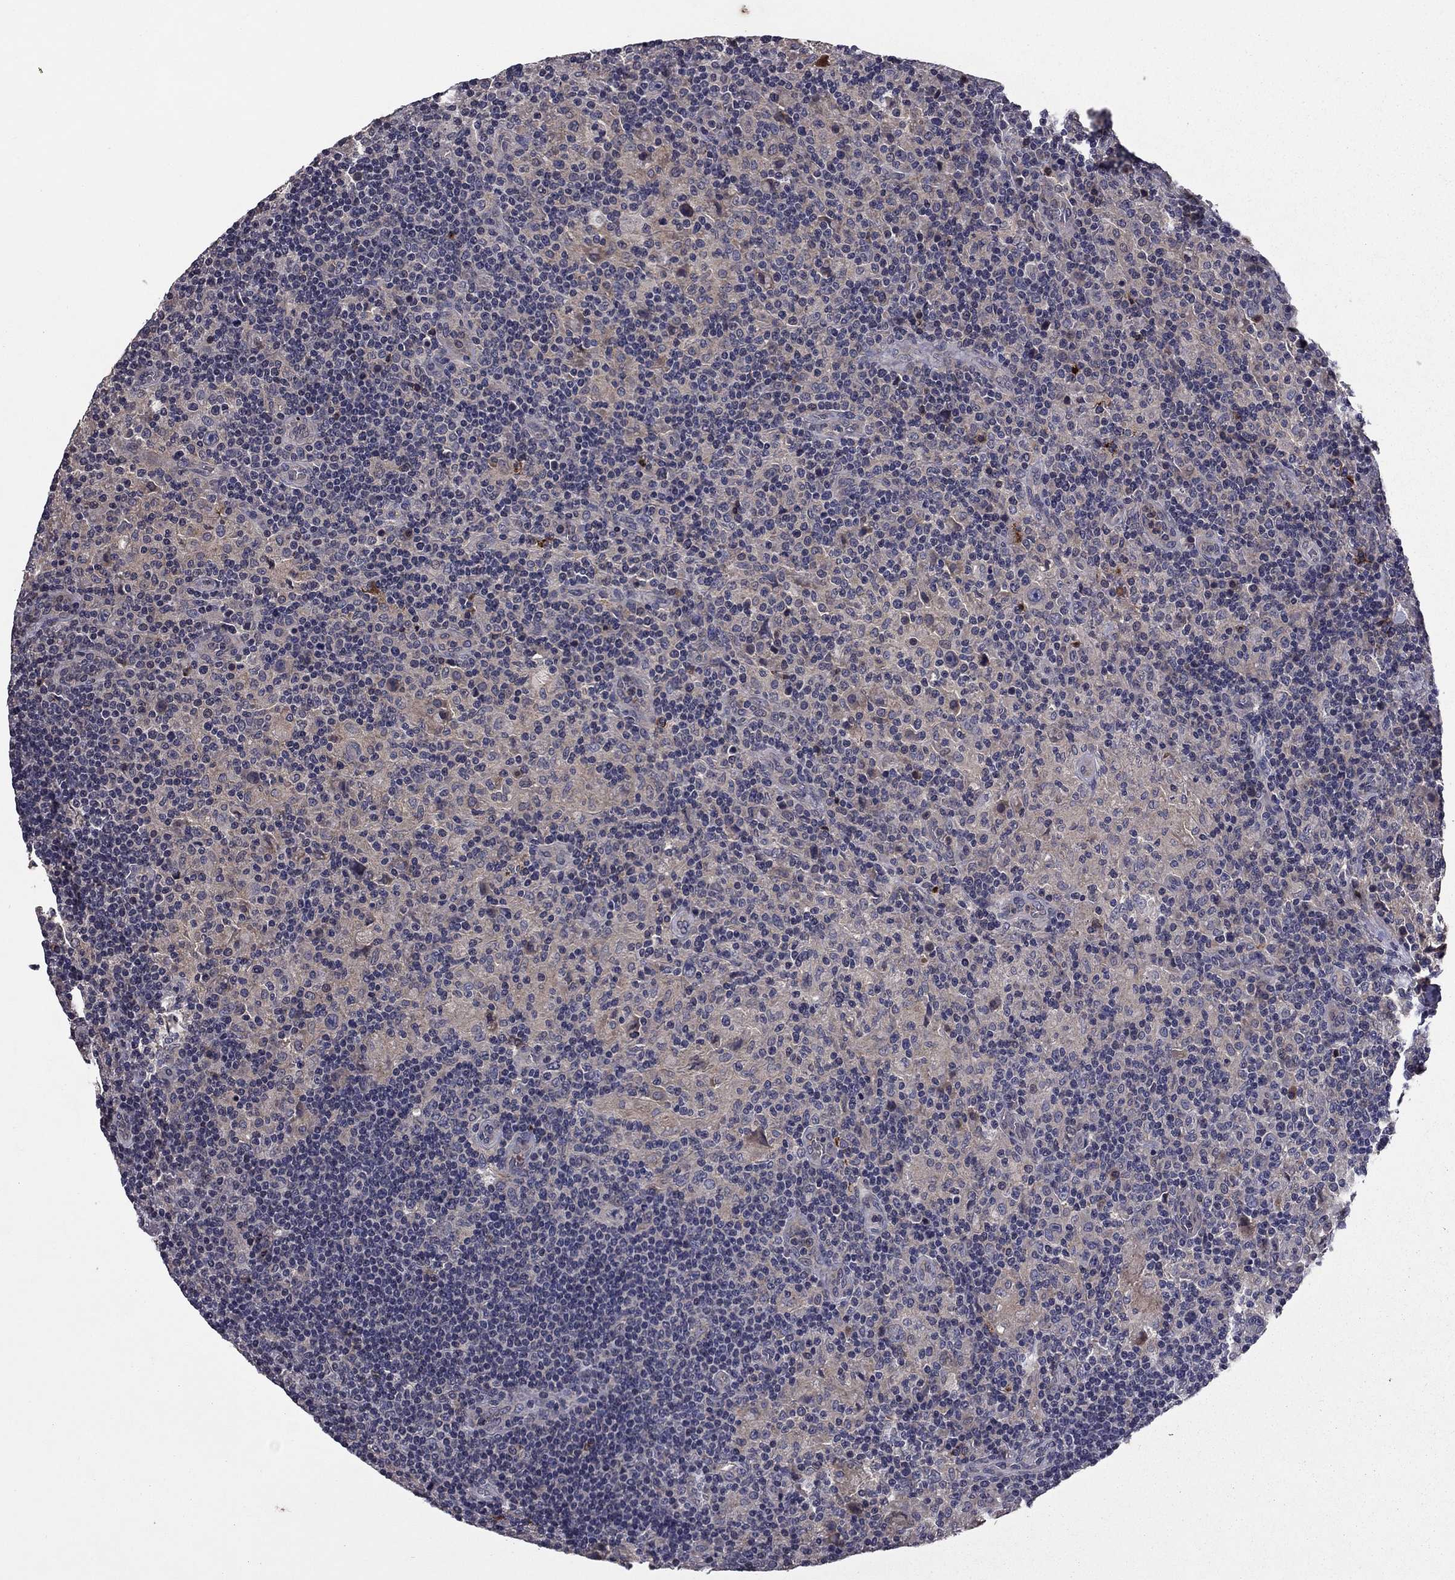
{"staining": {"intensity": "negative", "quantity": "none", "location": "none"}, "tissue": "lymphoma", "cell_type": "Tumor cells", "image_type": "cancer", "snomed": [{"axis": "morphology", "description": "Hodgkin's disease, NOS"}, {"axis": "topography", "description": "Lymph node"}], "caption": "A micrograph of human Hodgkin's disease is negative for staining in tumor cells. The staining was performed using DAB (3,3'-diaminobenzidine) to visualize the protein expression in brown, while the nuclei were stained in blue with hematoxylin (Magnification: 20x).", "gene": "PROS1", "patient": {"sex": "male", "age": 70}}